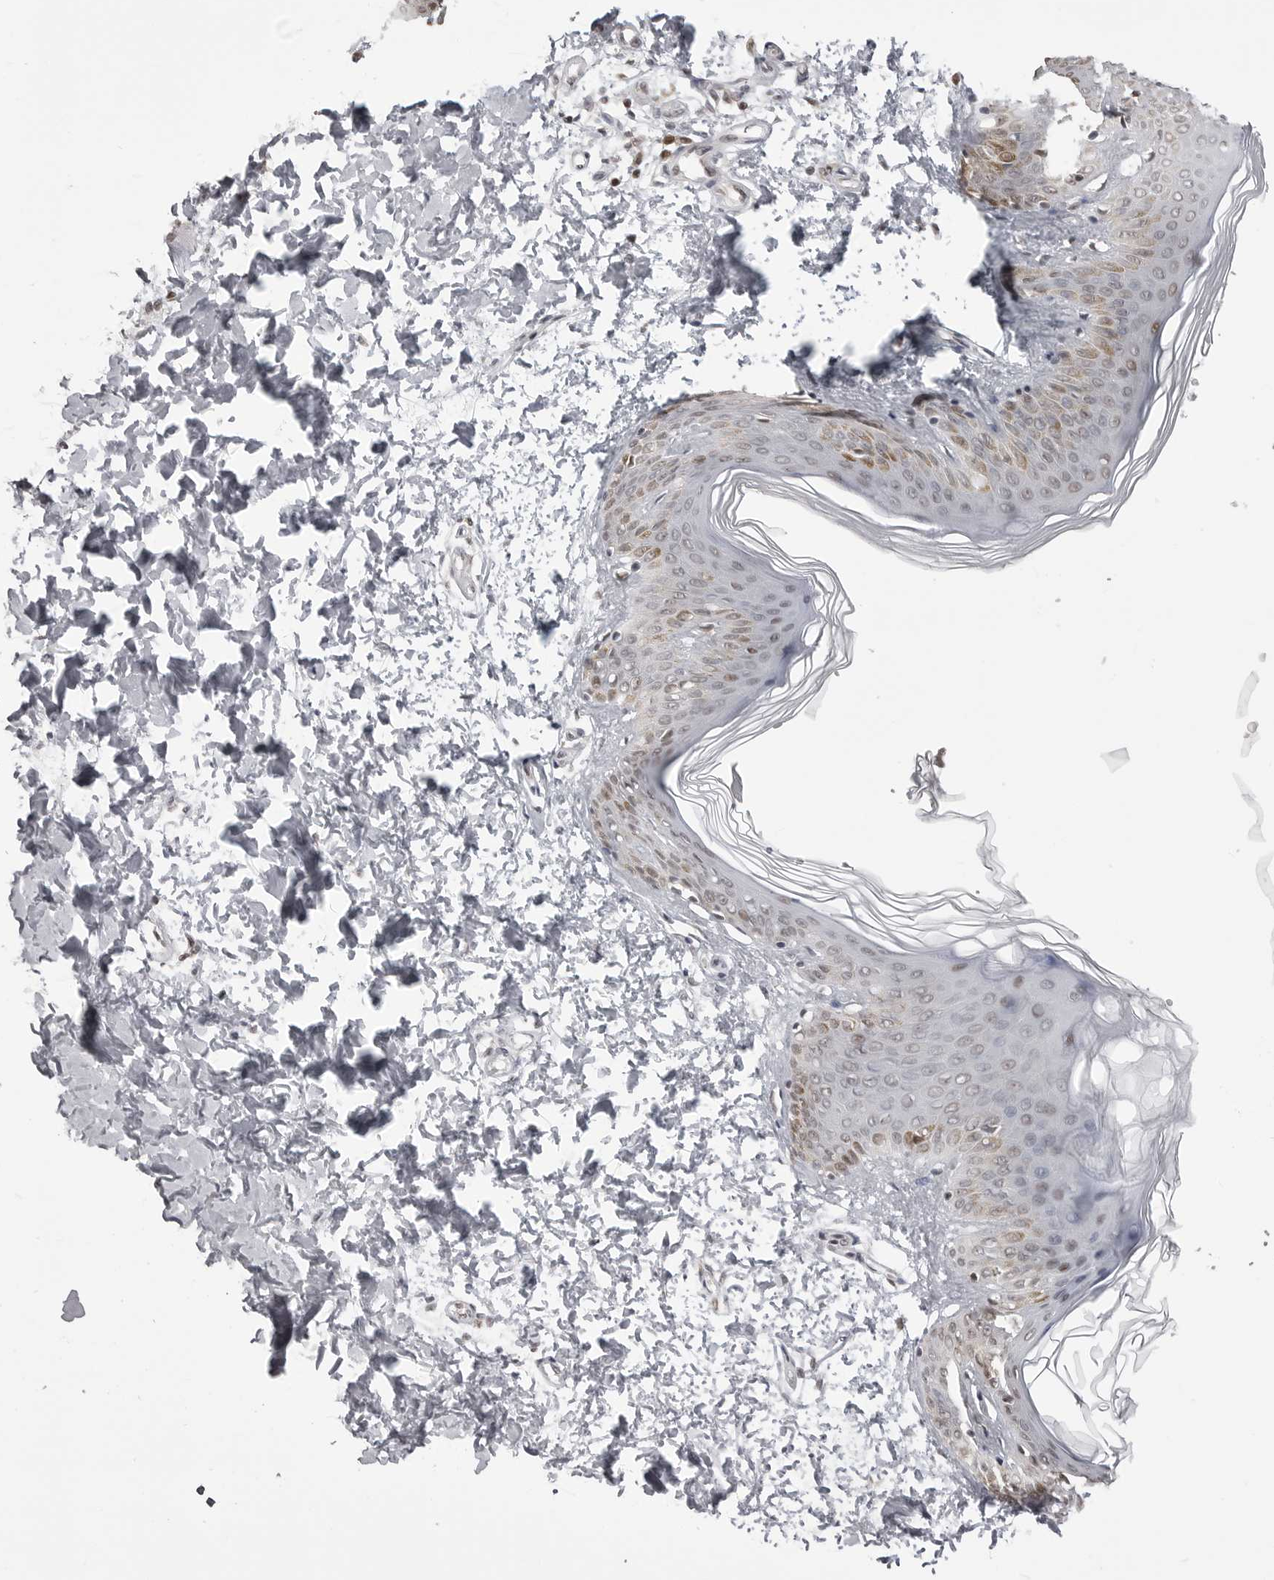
{"staining": {"intensity": "negative", "quantity": "none", "location": "none"}, "tissue": "skin", "cell_type": "Fibroblasts", "image_type": "normal", "snomed": [{"axis": "morphology", "description": "Normal tissue, NOS"}, {"axis": "morphology", "description": "Neoplasm, benign, NOS"}, {"axis": "topography", "description": "Skin"}, {"axis": "topography", "description": "Soft tissue"}], "caption": "There is no significant positivity in fibroblasts of skin. (DAB IHC visualized using brightfield microscopy, high magnification).", "gene": "PHF3", "patient": {"sex": "male", "age": 26}}